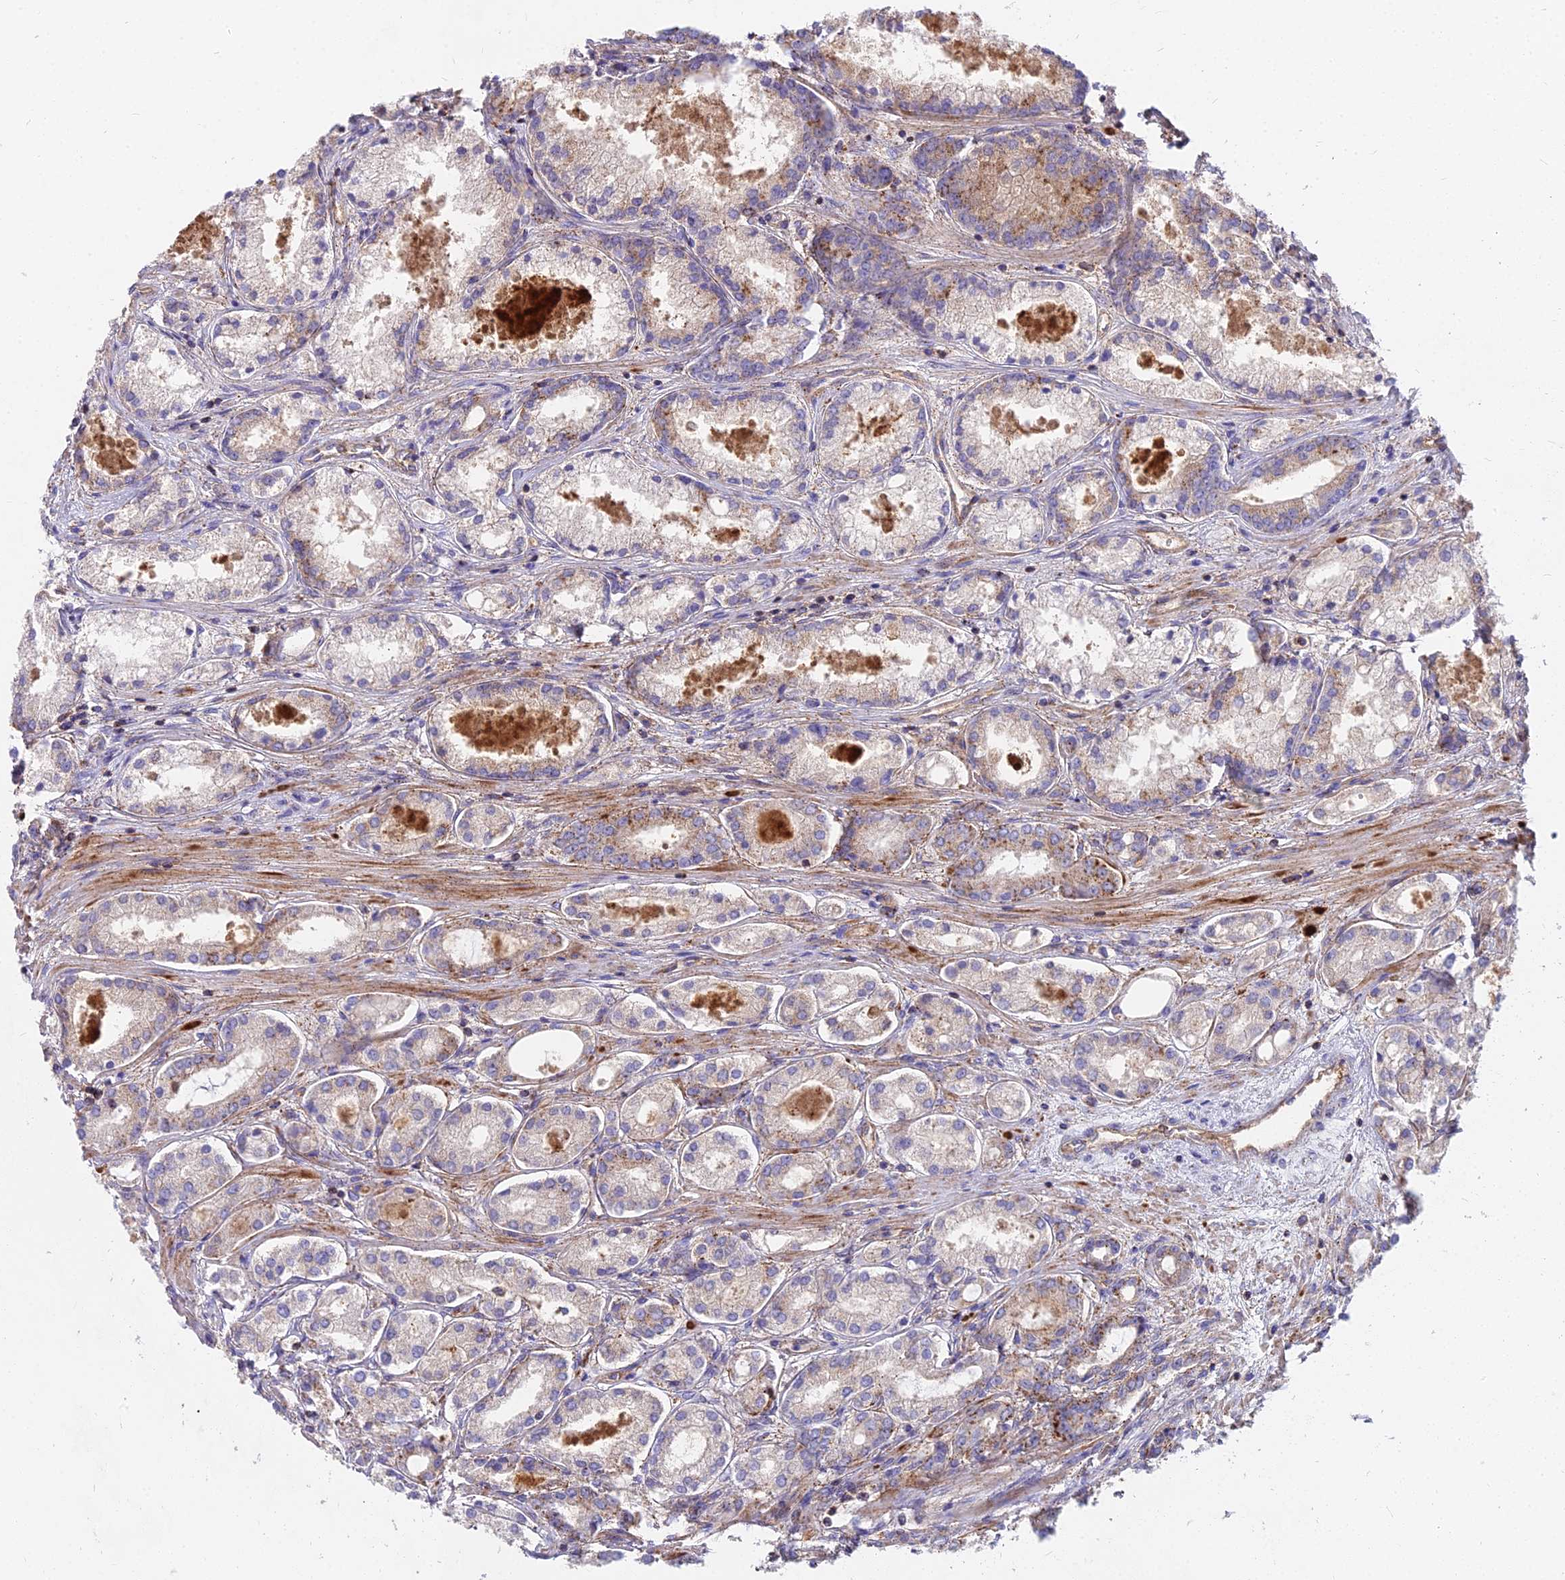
{"staining": {"intensity": "moderate", "quantity": "<25%", "location": "cytoplasmic/membranous"}, "tissue": "prostate cancer", "cell_type": "Tumor cells", "image_type": "cancer", "snomed": [{"axis": "morphology", "description": "Adenocarcinoma, Low grade"}, {"axis": "topography", "description": "Prostate"}], "caption": "High-power microscopy captured an IHC photomicrograph of prostate cancer (adenocarcinoma (low-grade)), revealing moderate cytoplasmic/membranous staining in approximately <25% of tumor cells. (Stains: DAB (3,3'-diaminobenzidine) in brown, nuclei in blue, Microscopy: brightfield microscopy at high magnification).", "gene": "FRMPD1", "patient": {"sex": "male", "age": 68}}